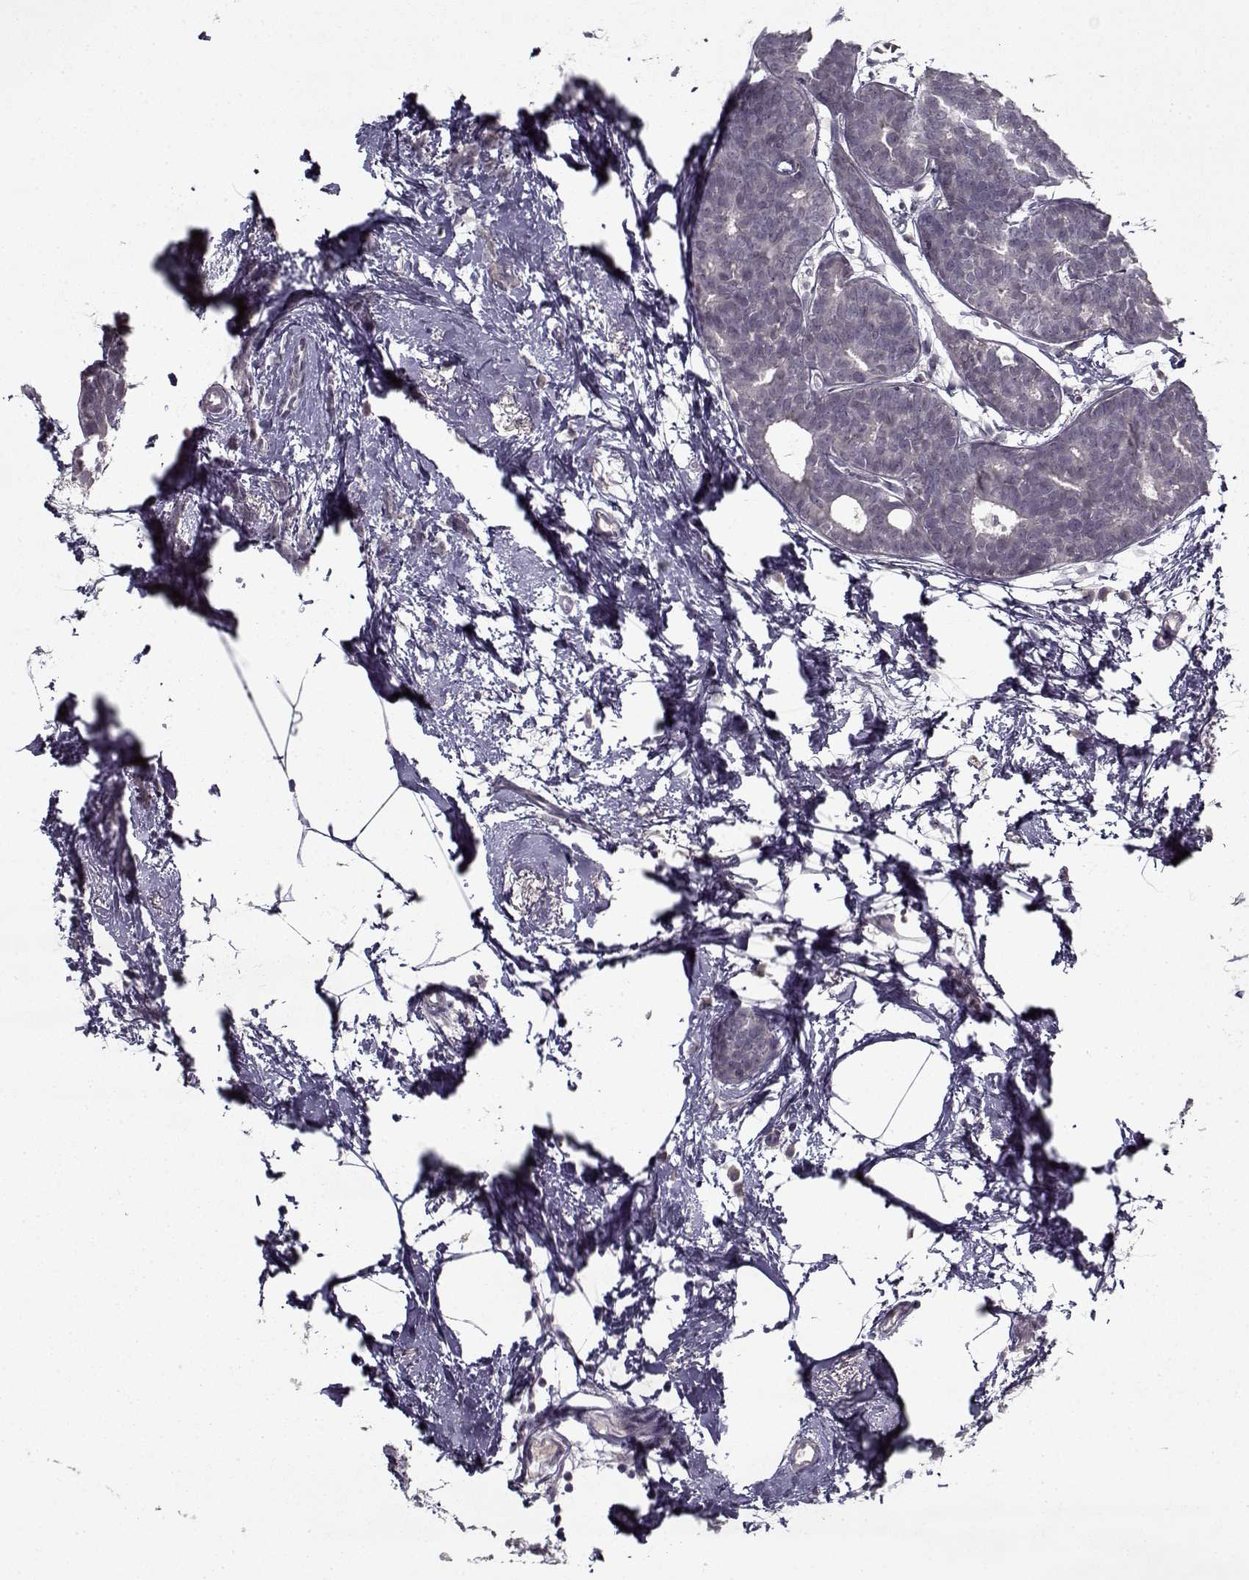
{"staining": {"intensity": "negative", "quantity": "none", "location": "none"}, "tissue": "breast cancer", "cell_type": "Tumor cells", "image_type": "cancer", "snomed": [{"axis": "morphology", "description": "Duct carcinoma"}, {"axis": "topography", "description": "Breast"}], "caption": "Immunohistochemistry histopathology image of human breast intraductal carcinoma stained for a protein (brown), which reveals no positivity in tumor cells. The staining was performed using DAB to visualize the protein expression in brown, while the nuclei were stained in blue with hematoxylin (Magnification: 20x).", "gene": "LAMA2", "patient": {"sex": "female", "age": 40}}